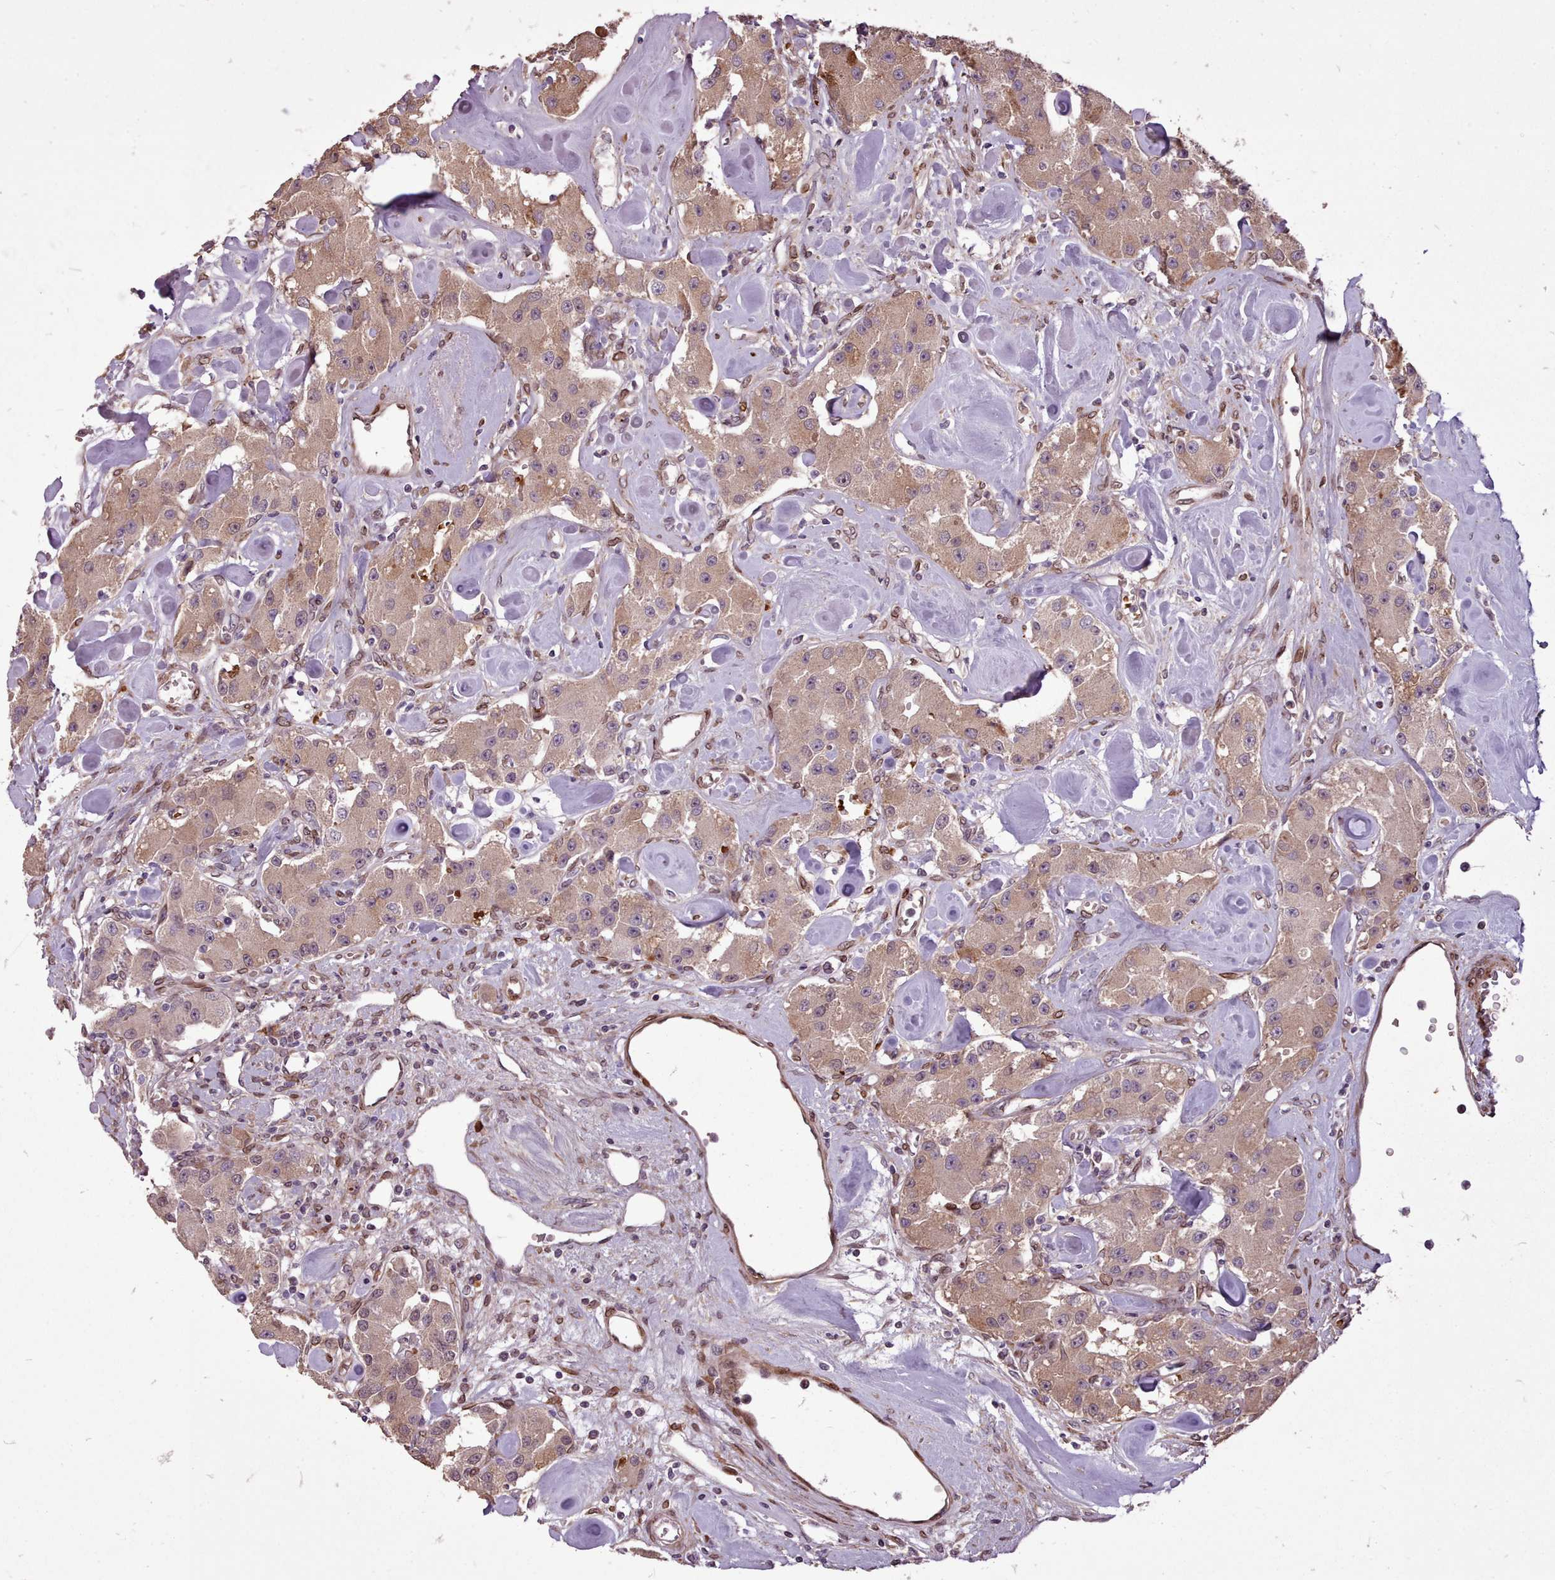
{"staining": {"intensity": "moderate", "quantity": ">75%", "location": "cytoplasmic/membranous"}, "tissue": "carcinoid", "cell_type": "Tumor cells", "image_type": "cancer", "snomed": [{"axis": "morphology", "description": "Carcinoid, malignant, NOS"}, {"axis": "topography", "description": "Pancreas"}], "caption": "Protein expression analysis of human carcinoid reveals moderate cytoplasmic/membranous expression in approximately >75% of tumor cells.", "gene": "CABP1", "patient": {"sex": "male", "age": 41}}